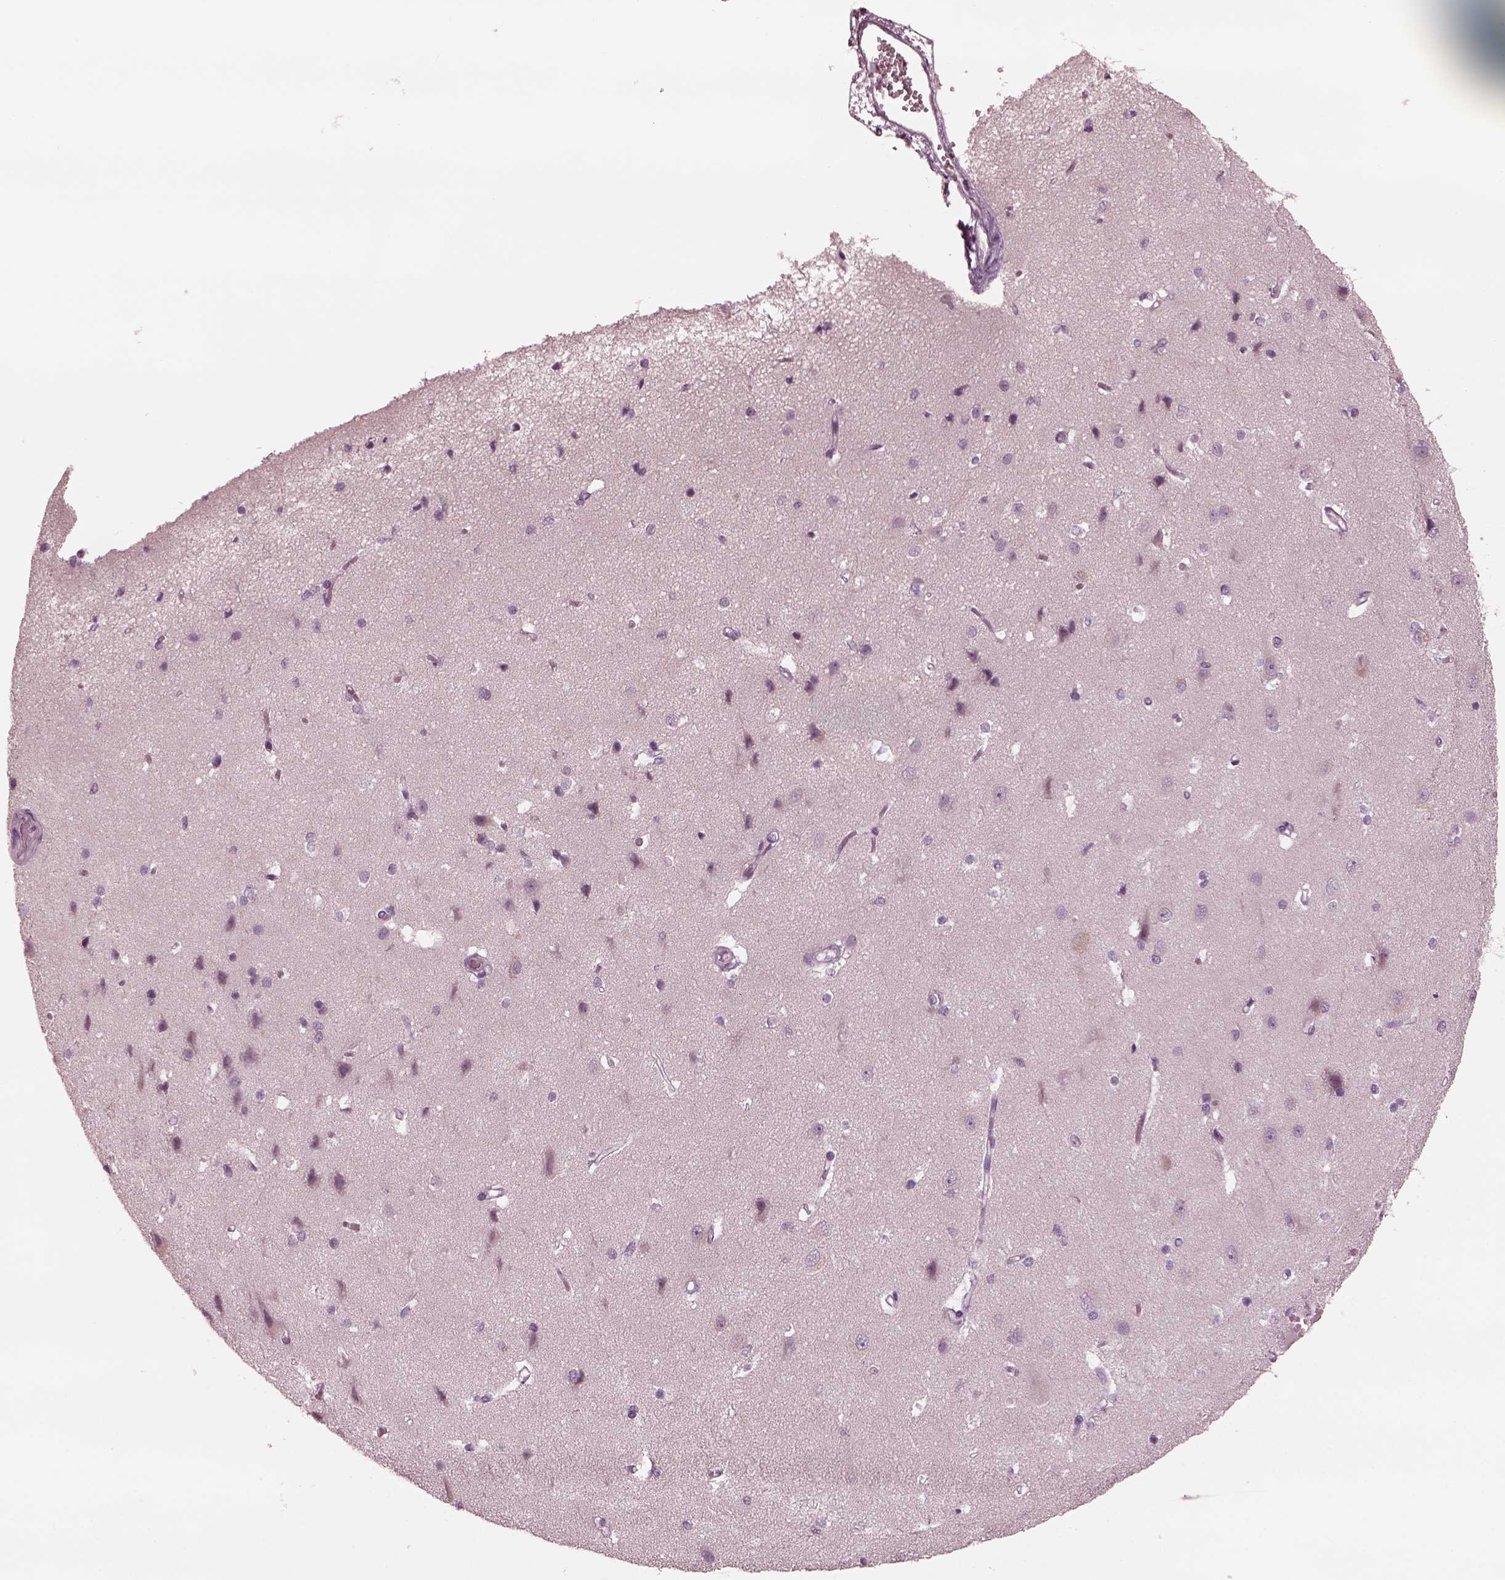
{"staining": {"intensity": "negative", "quantity": "none", "location": "none"}, "tissue": "cerebral cortex", "cell_type": "Endothelial cells", "image_type": "normal", "snomed": [{"axis": "morphology", "description": "Normal tissue, NOS"}, {"axis": "topography", "description": "Cerebral cortex"}], "caption": "This histopathology image is of normal cerebral cortex stained with IHC to label a protein in brown with the nuclei are counter-stained blue. There is no positivity in endothelial cells. The staining is performed using DAB brown chromogen with nuclei counter-stained in using hematoxylin.", "gene": "YY2", "patient": {"sex": "male", "age": 37}}